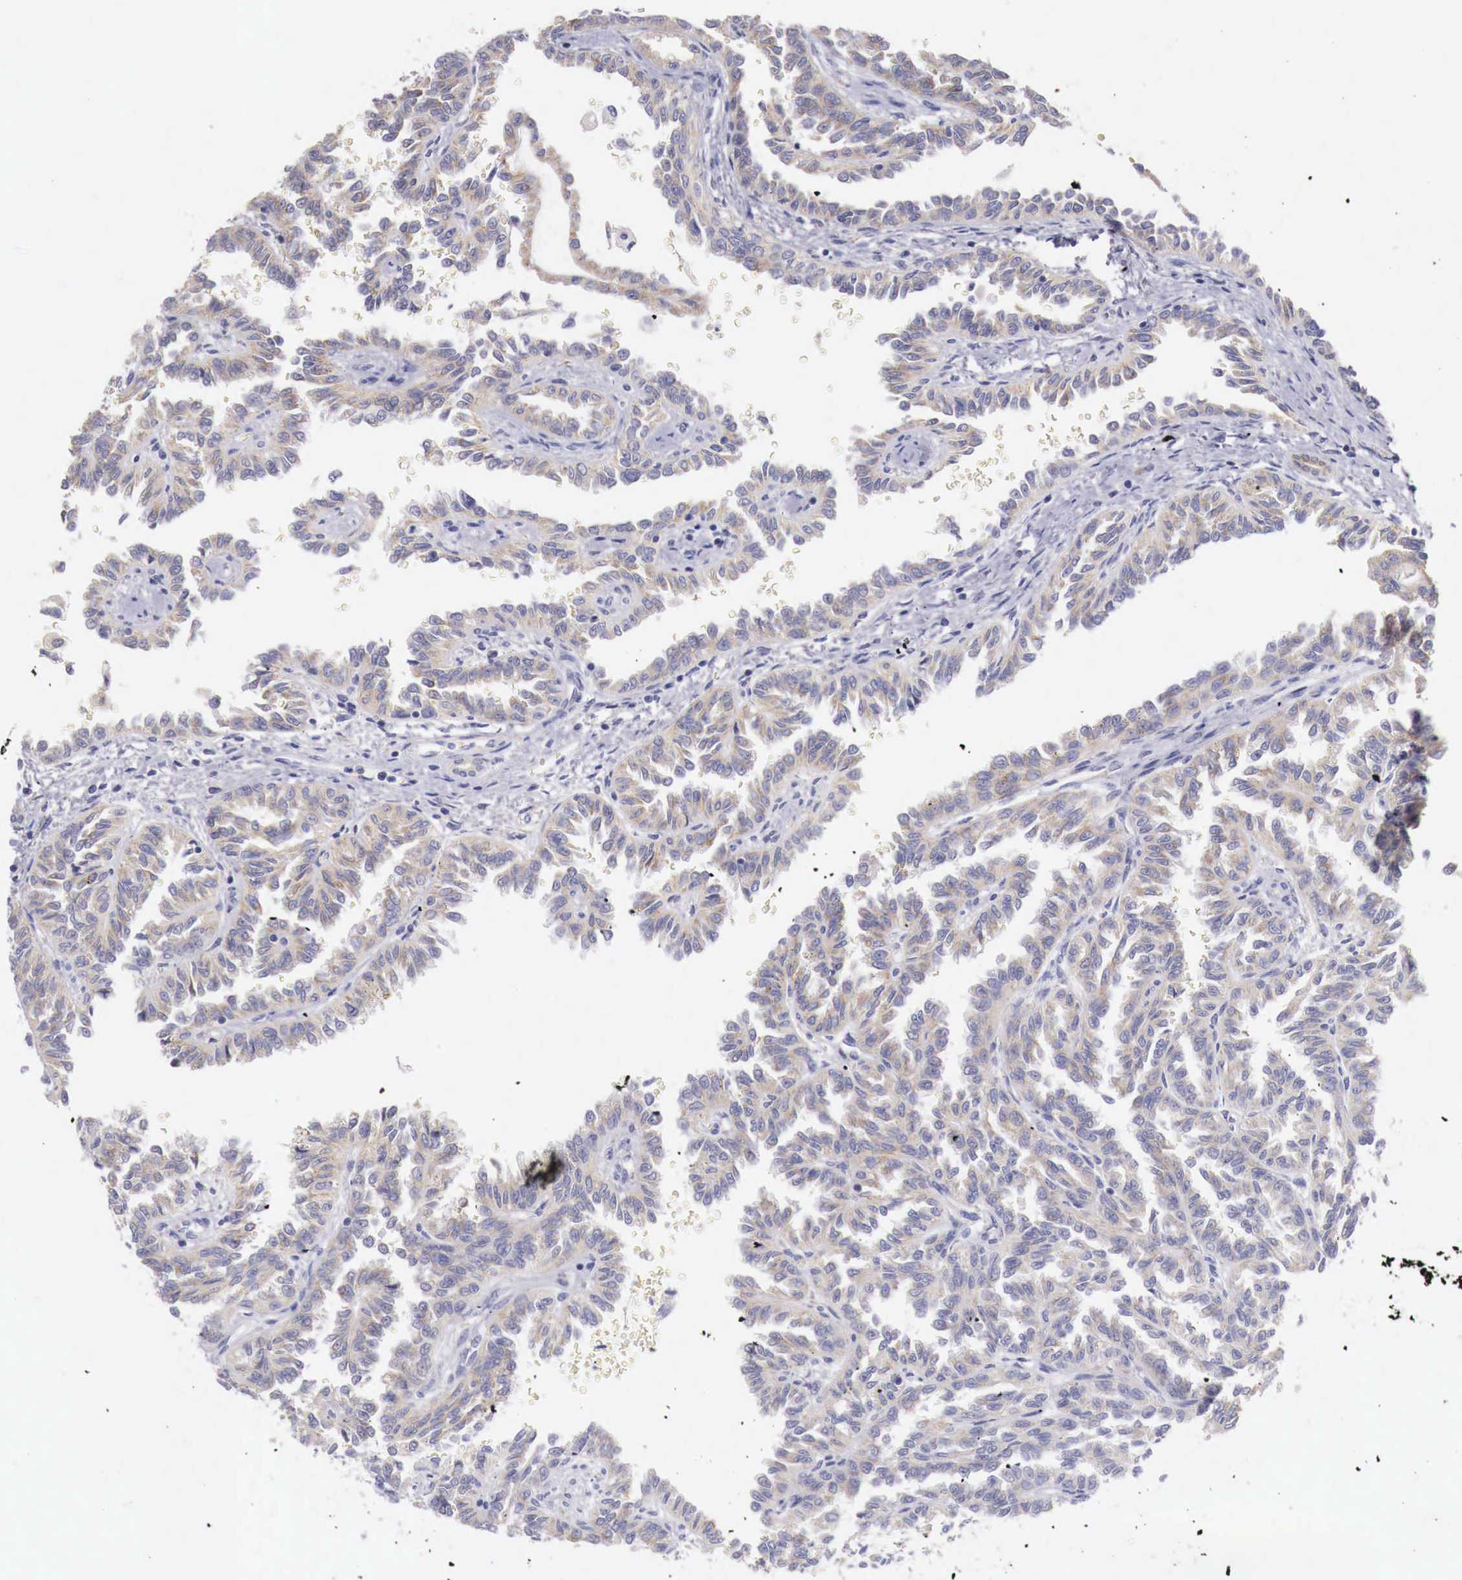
{"staining": {"intensity": "weak", "quantity": ">75%", "location": "cytoplasmic/membranous"}, "tissue": "renal cancer", "cell_type": "Tumor cells", "image_type": "cancer", "snomed": [{"axis": "morphology", "description": "Inflammation, NOS"}, {"axis": "morphology", "description": "Adenocarcinoma, NOS"}, {"axis": "topography", "description": "Kidney"}], "caption": "Approximately >75% of tumor cells in human renal cancer (adenocarcinoma) demonstrate weak cytoplasmic/membranous protein expression as visualized by brown immunohistochemical staining.", "gene": "NREP", "patient": {"sex": "male", "age": 68}}